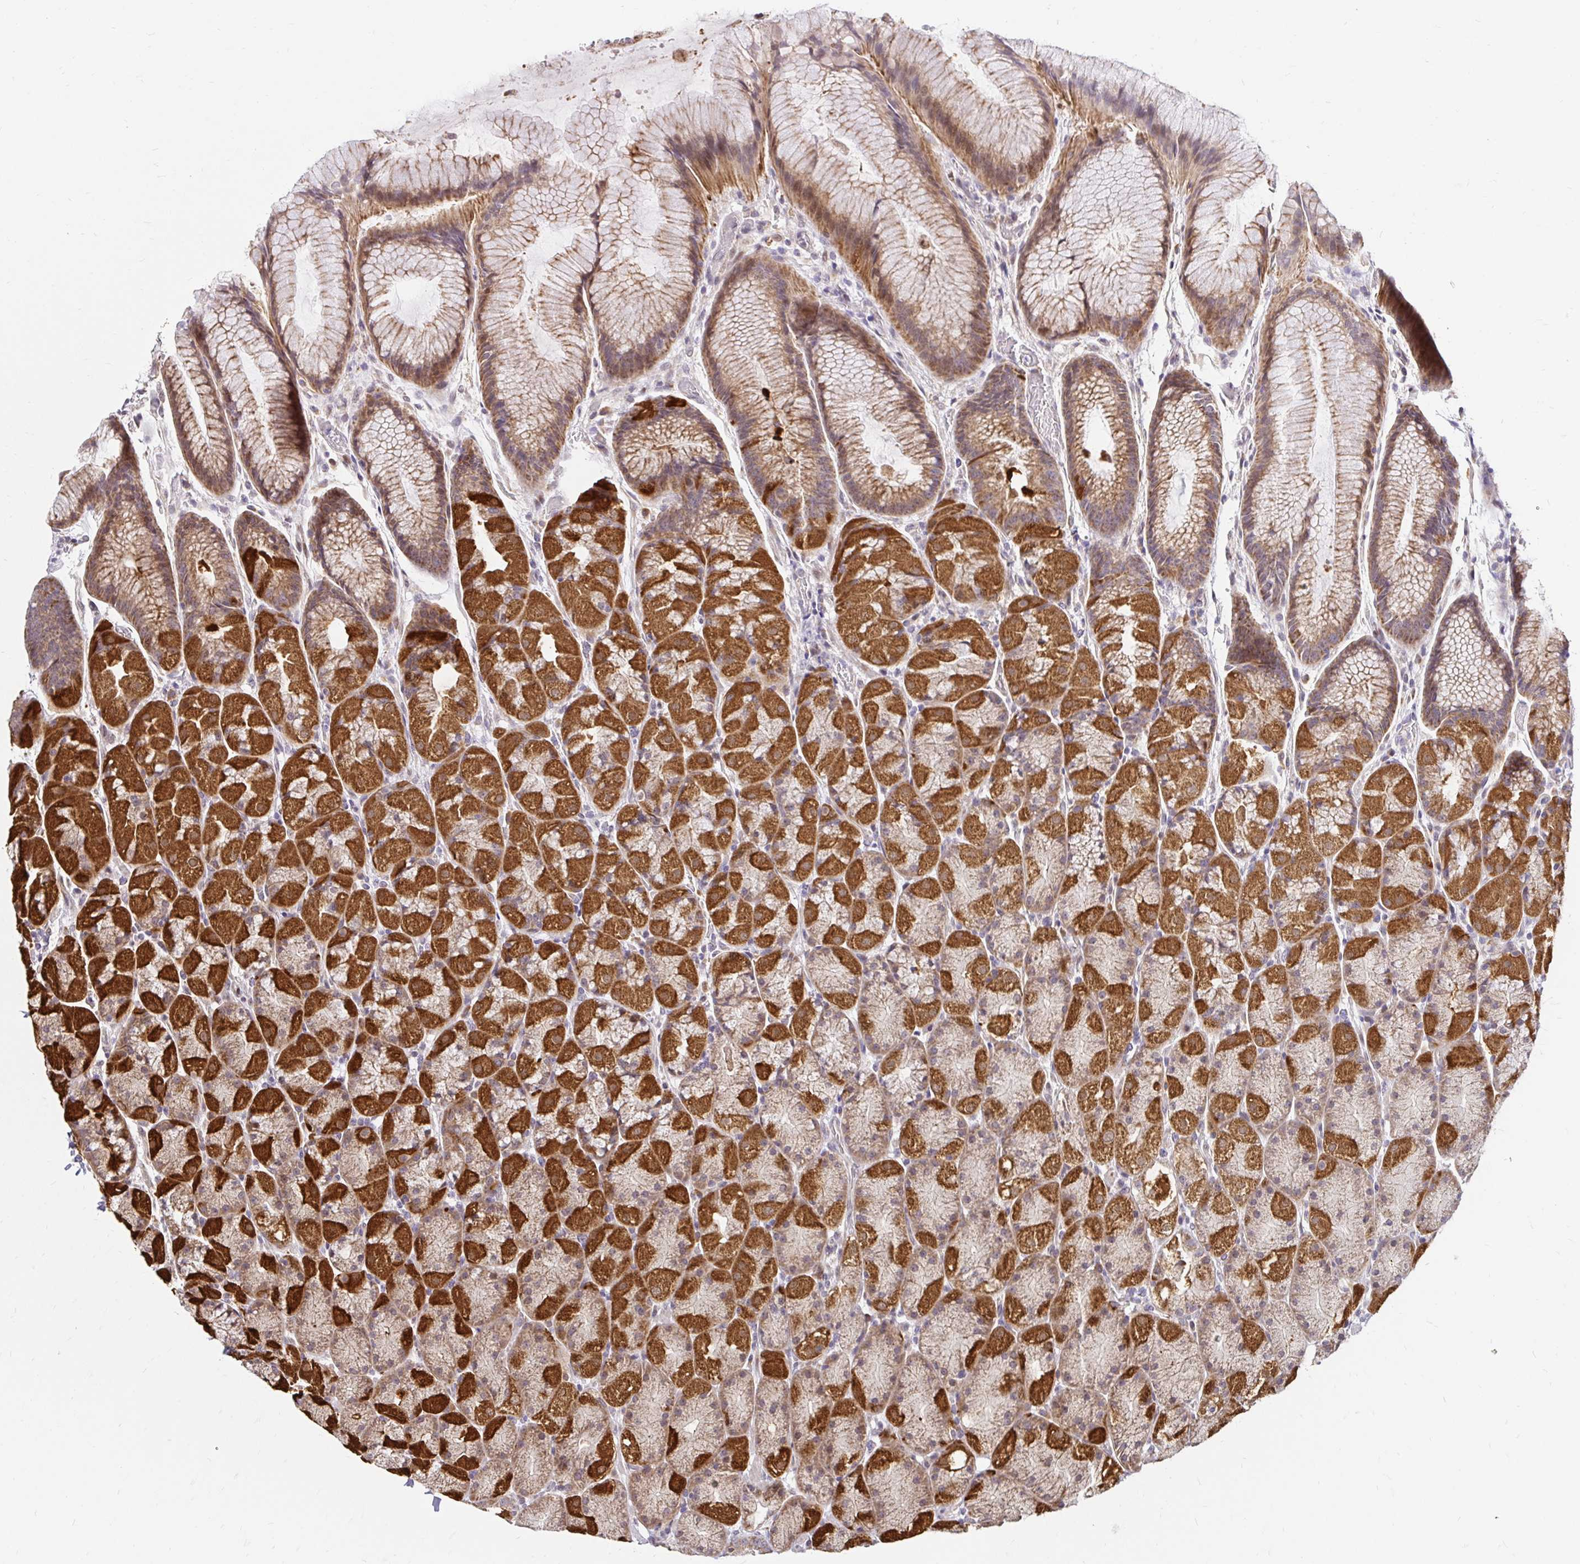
{"staining": {"intensity": "strong", "quantity": ">75%", "location": "cytoplasmic/membranous"}, "tissue": "stomach", "cell_type": "Glandular cells", "image_type": "normal", "snomed": [{"axis": "morphology", "description": "Normal tissue, NOS"}, {"axis": "topography", "description": "Stomach, upper"}, {"axis": "topography", "description": "Stomach"}], "caption": "Immunohistochemistry (DAB (3,3'-diaminobenzidine)) staining of normal human stomach displays strong cytoplasmic/membranous protein expression in about >75% of glandular cells. (DAB (3,3'-diaminobenzidine) IHC, brown staining for protein, blue staining for nuclei).", "gene": "TIMM50", "patient": {"sex": "male", "age": 48}}